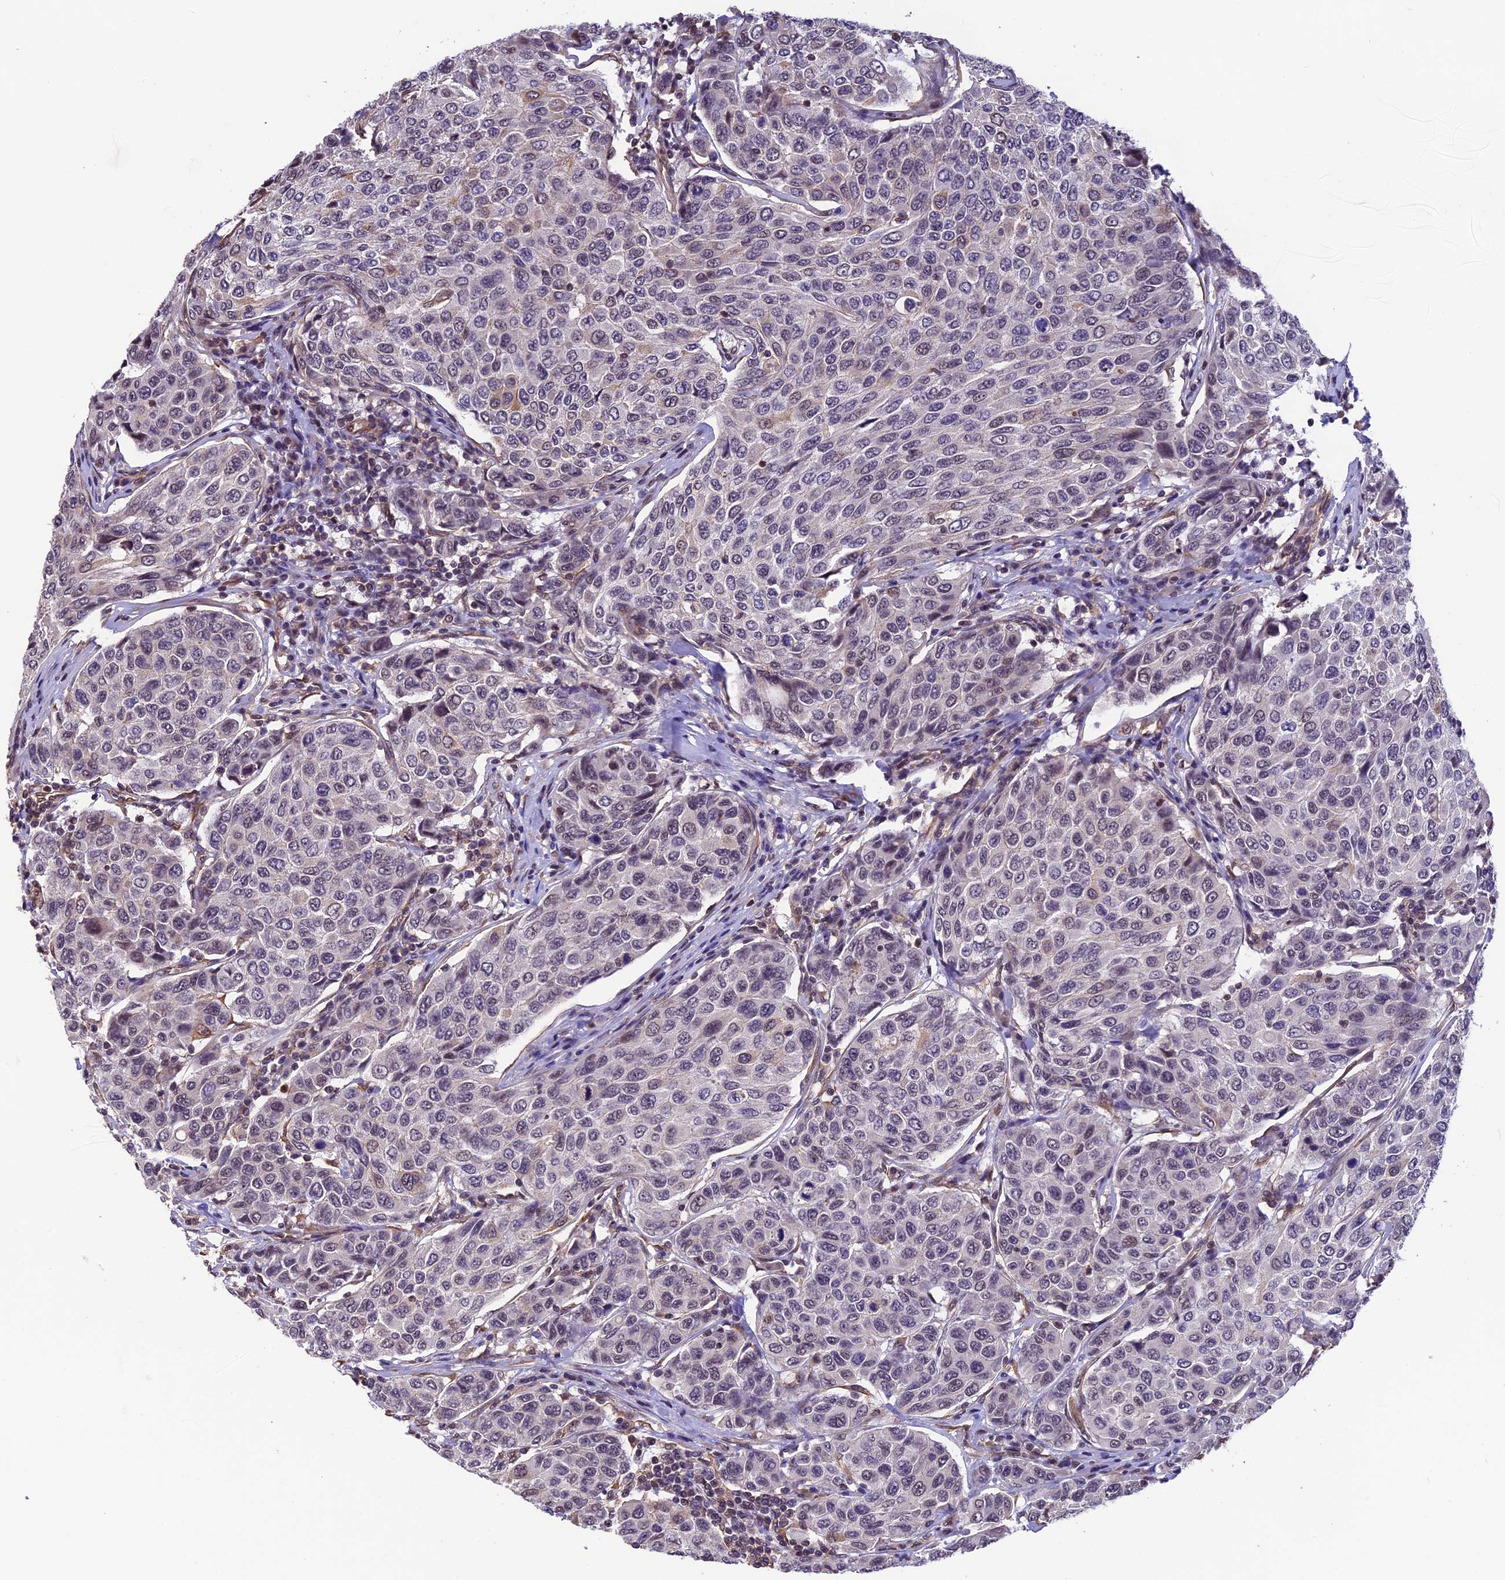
{"staining": {"intensity": "moderate", "quantity": "<25%", "location": "nuclear"}, "tissue": "breast cancer", "cell_type": "Tumor cells", "image_type": "cancer", "snomed": [{"axis": "morphology", "description": "Duct carcinoma"}, {"axis": "topography", "description": "Breast"}], "caption": "Approximately <25% of tumor cells in human breast cancer show moderate nuclear protein expression as visualized by brown immunohistochemical staining.", "gene": "ZC3H4", "patient": {"sex": "female", "age": 55}}